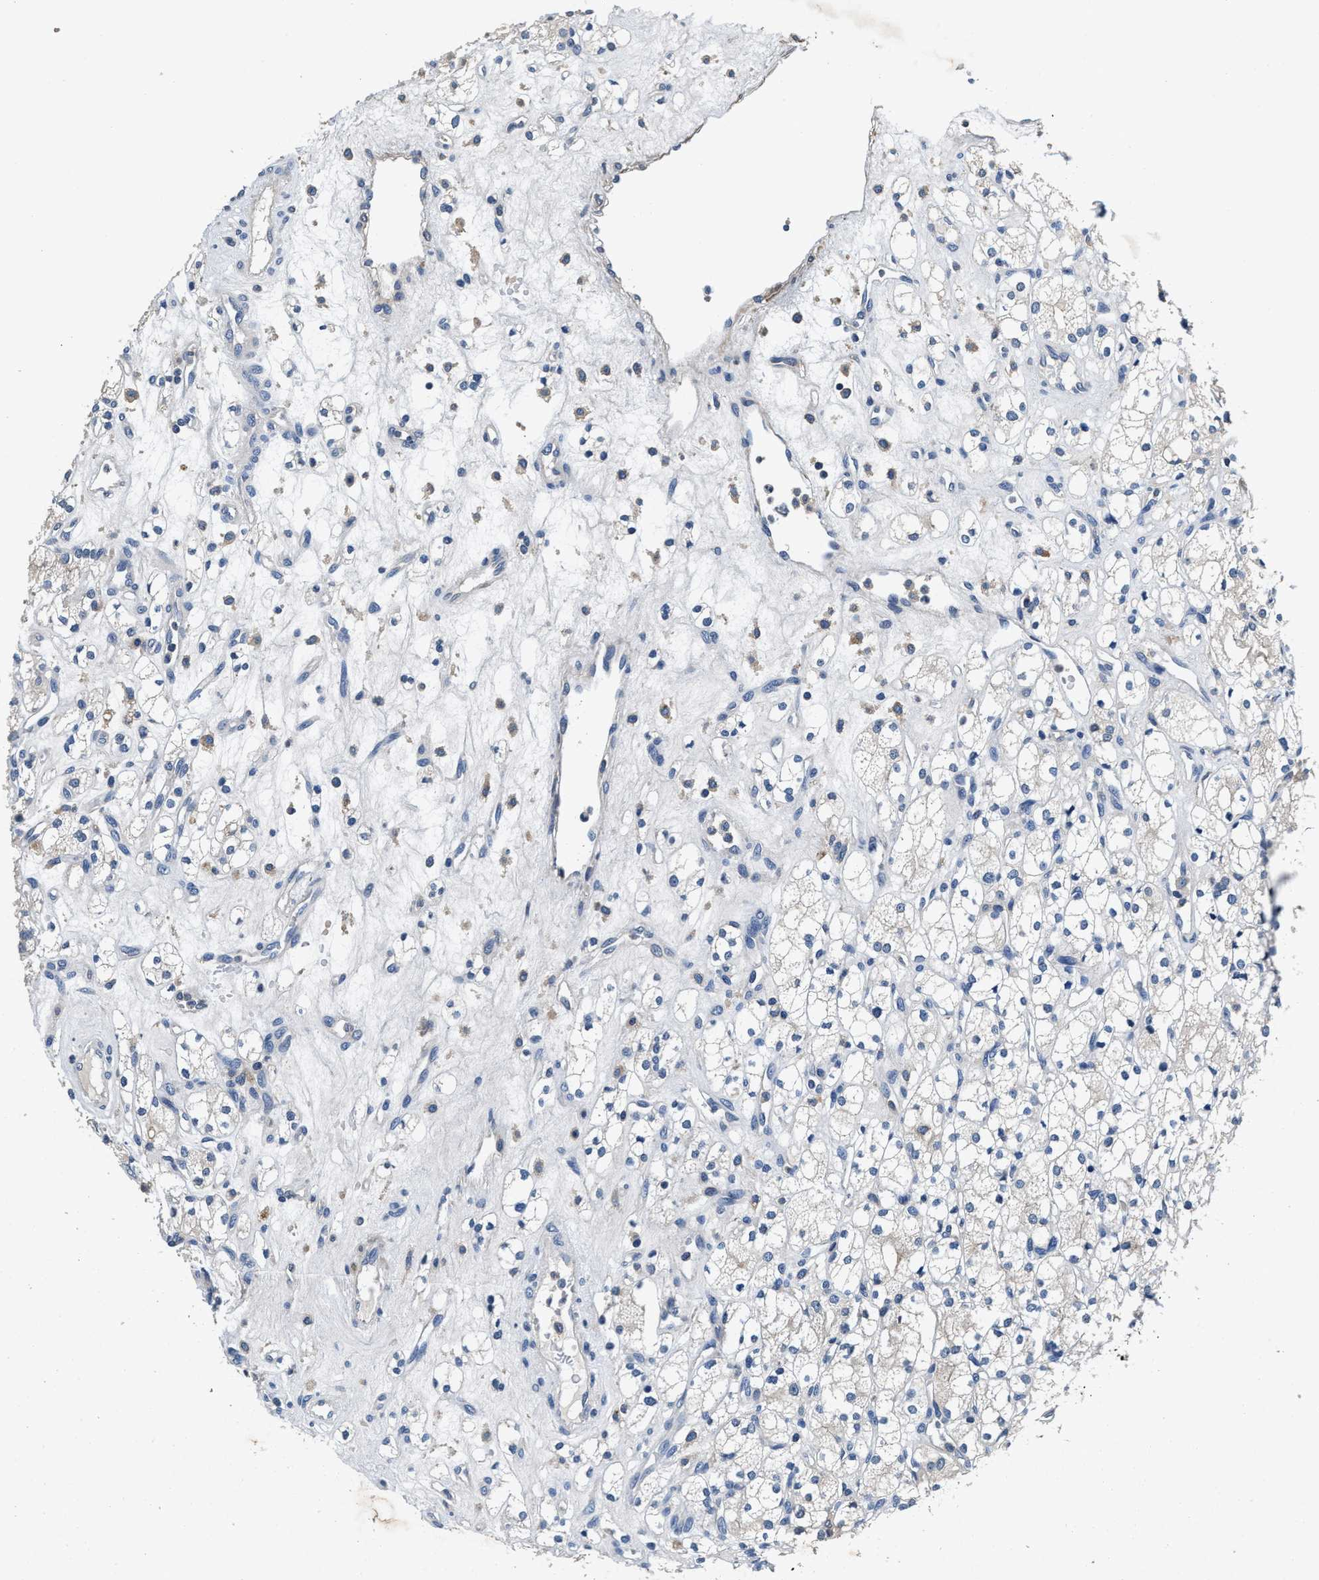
{"staining": {"intensity": "negative", "quantity": "none", "location": "none"}, "tissue": "renal cancer", "cell_type": "Tumor cells", "image_type": "cancer", "snomed": [{"axis": "morphology", "description": "Adenocarcinoma, NOS"}, {"axis": "topography", "description": "Kidney"}], "caption": "Immunohistochemistry (IHC) of human renal cancer (adenocarcinoma) displays no positivity in tumor cells.", "gene": "ANKIB1", "patient": {"sex": "male", "age": 77}}